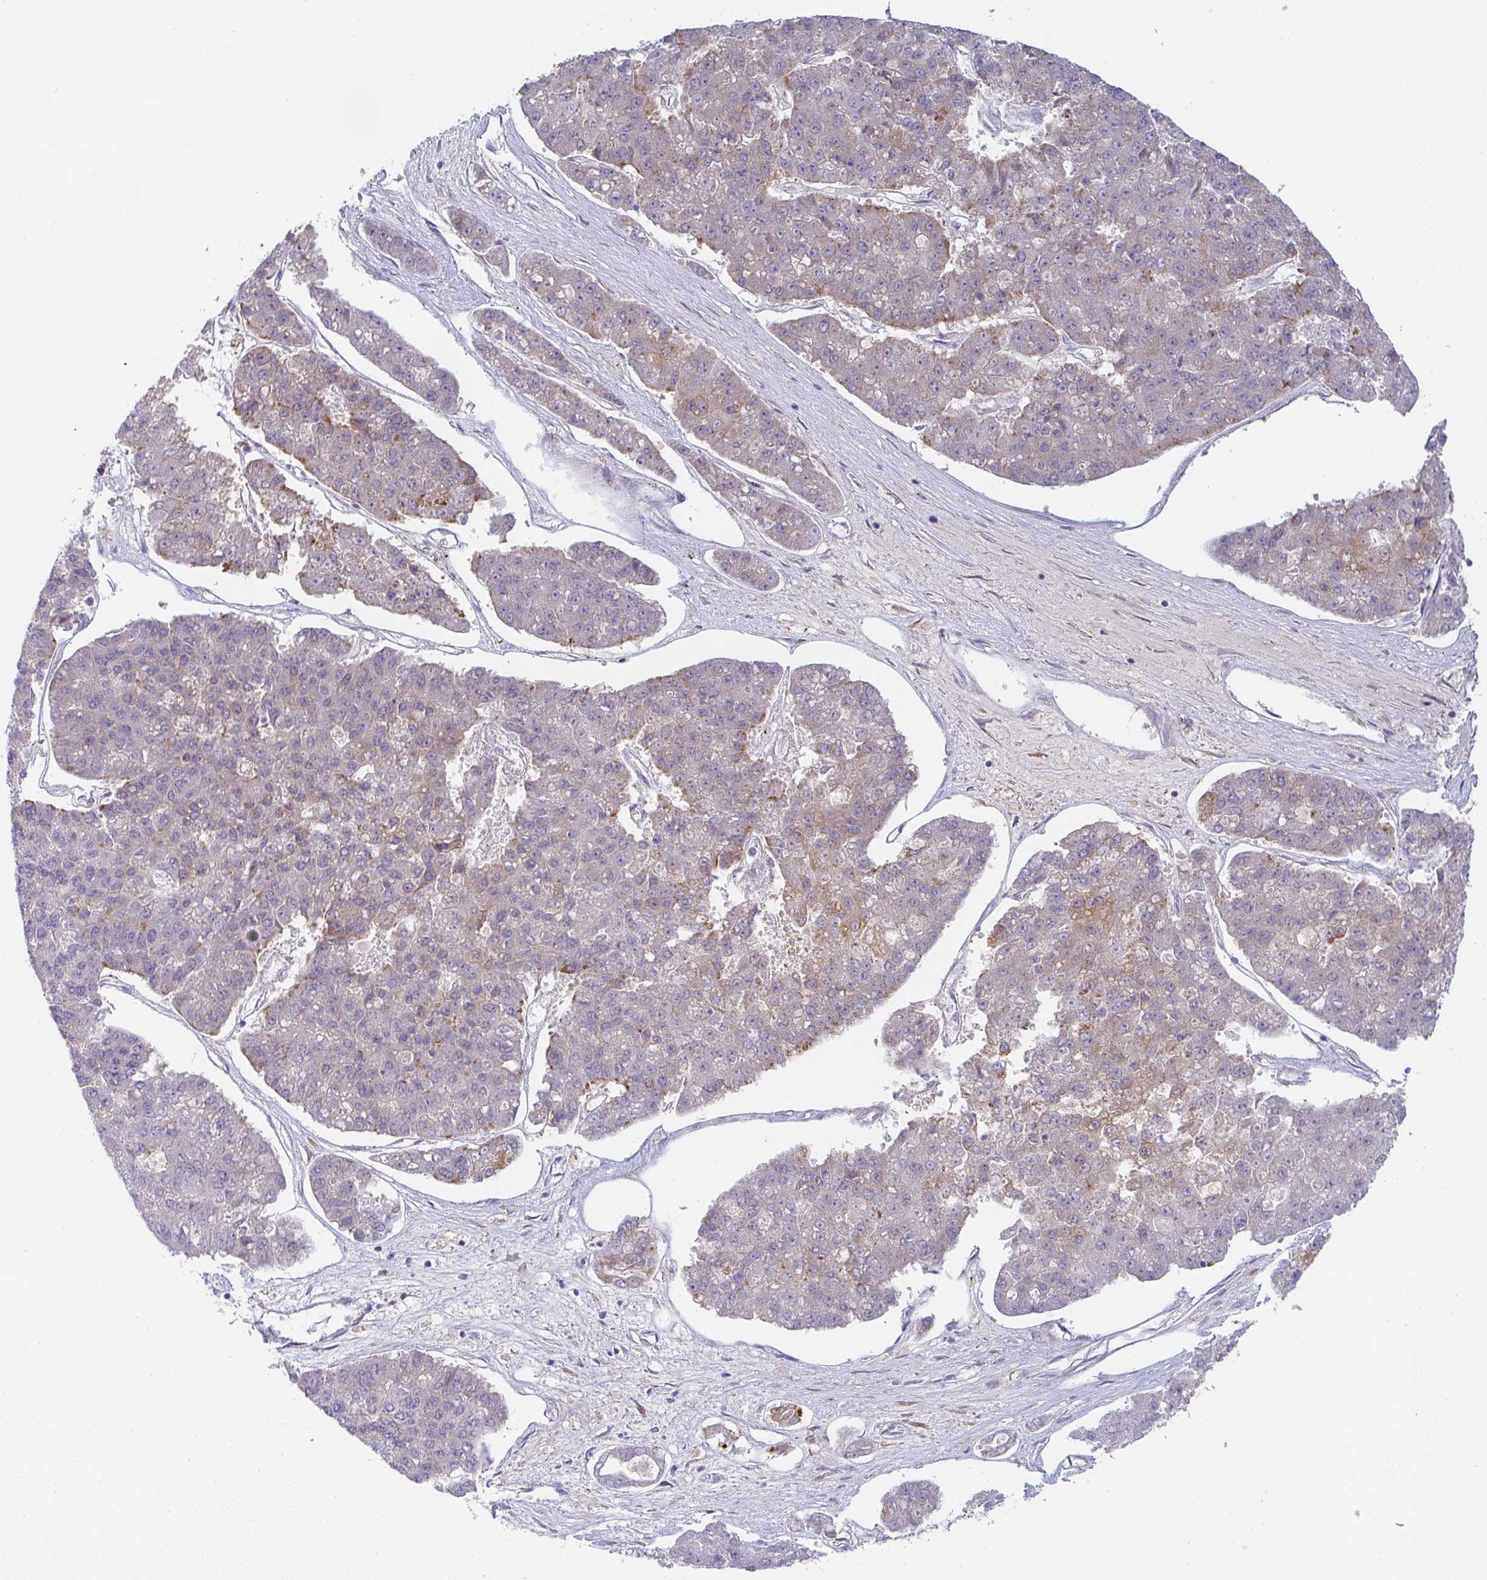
{"staining": {"intensity": "moderate", "quantity": "<25%", "location": "cytoplasmic/membranous"}, "tissue": "pancreatic cancer", "cell_type": "Tumor cells", "image_type": "cancer", "snomed": [{"axis": "morphology", "description": "Adenocarcinoma, NOS"}, {"axis": "topography", "description": "Pancreas"}], "caption": "Tumor cells exhibit moderate cytoplasmic/membranous staining in about <25% of cells in pancreatic cancer (adenocarcinoma).", "gene": "DERL2", "patient": {"sex": "male", "age": 50}}